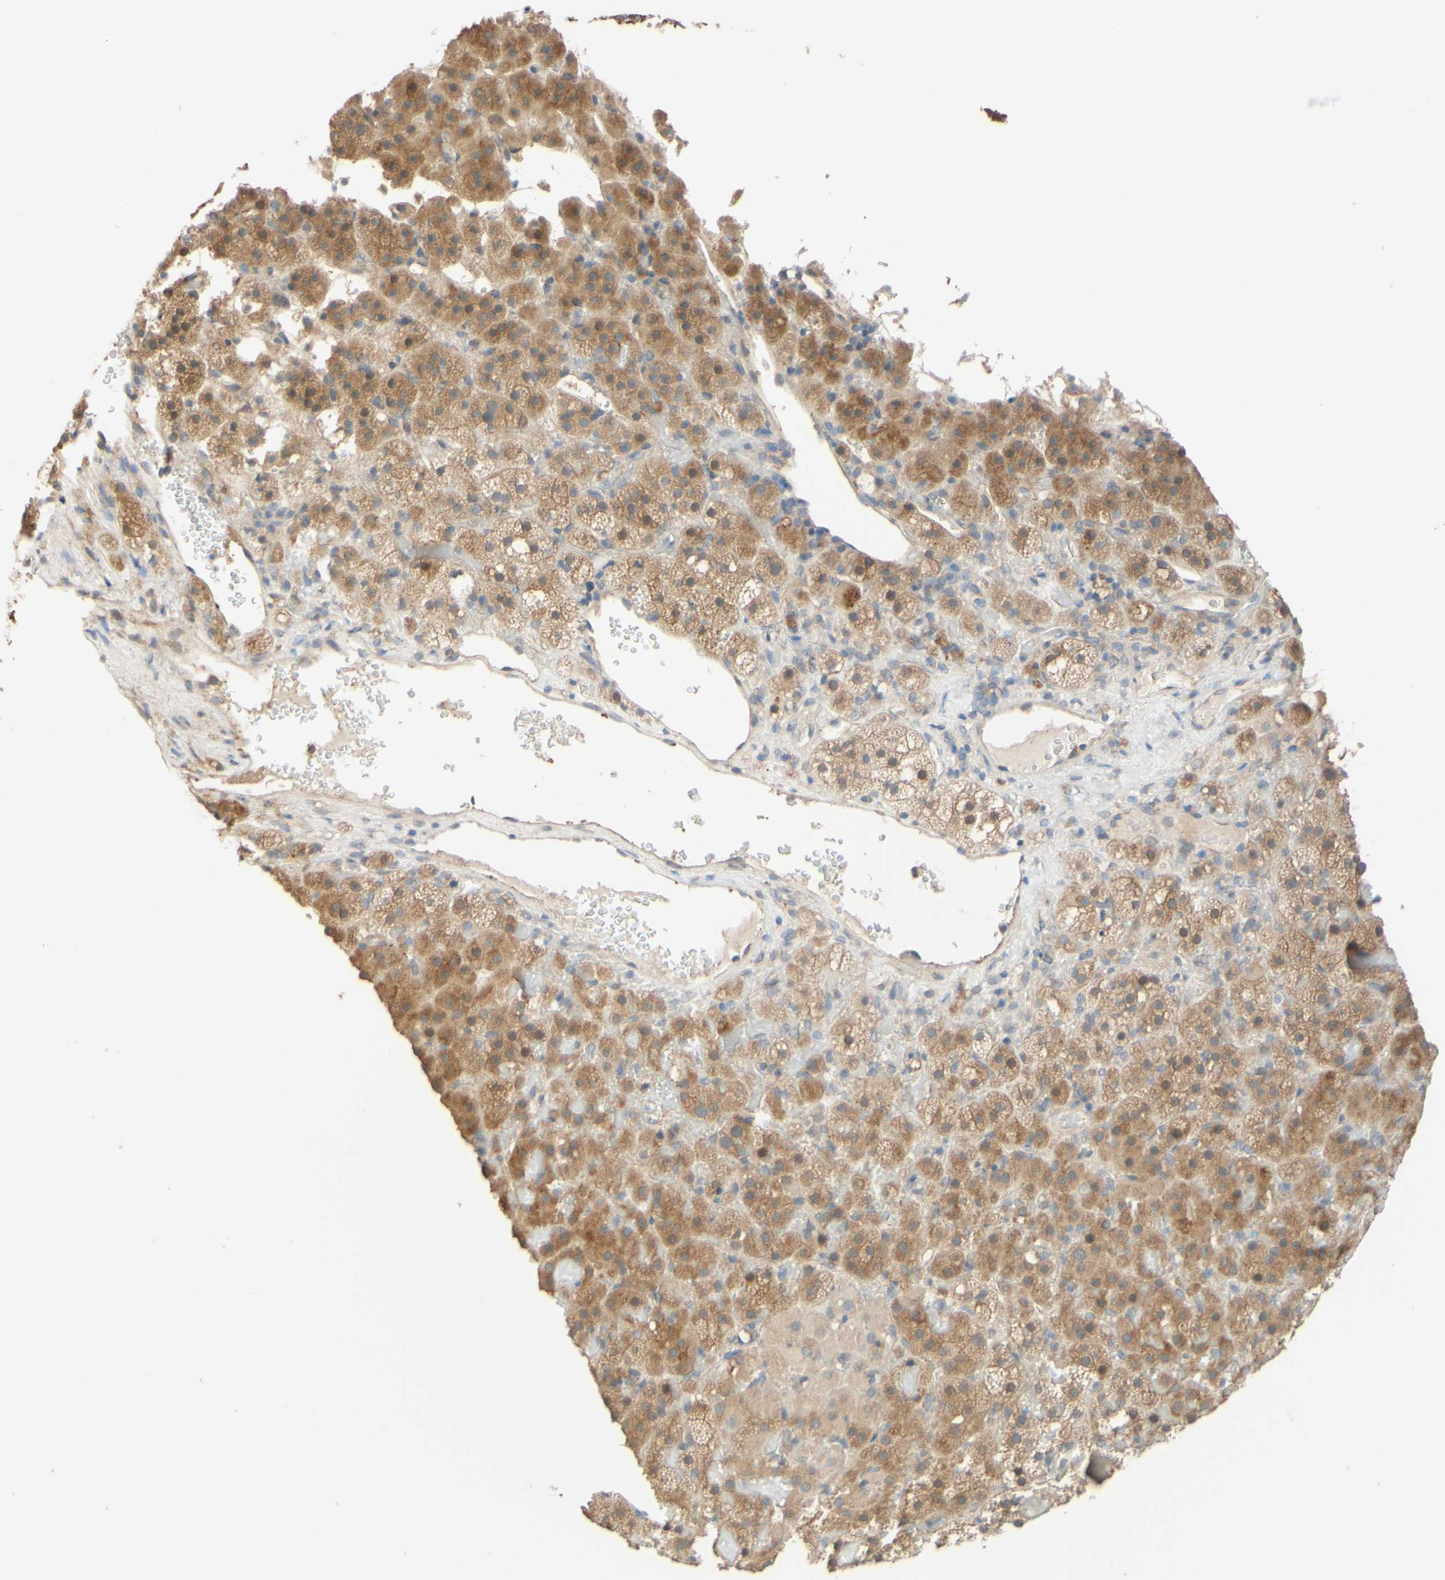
{"staining": {"intensity": "moderate", "quantity": ">75%", "location": "cytoplasmic/membranous"}, "tissue": "adrenal gland", "cell_type": "Glandular cells", "image_type": "normal", "snomed": [{"axis": "morphology", "description": "Normal tissue, NOS"}, {"axis": "topography", "description": "Adrenal gland"}], "caption": "A high-resolution micrograph shows IHC staining of normal adrenal gland, which exhibits moderate cytoplasmic/membranous staining in about >75% of glandular cells. The protein of interest is shown in brown color, while the nuclei are stained blue.", "gene": "SMIM19", "patient": {"sex": "female", "age": 59}}